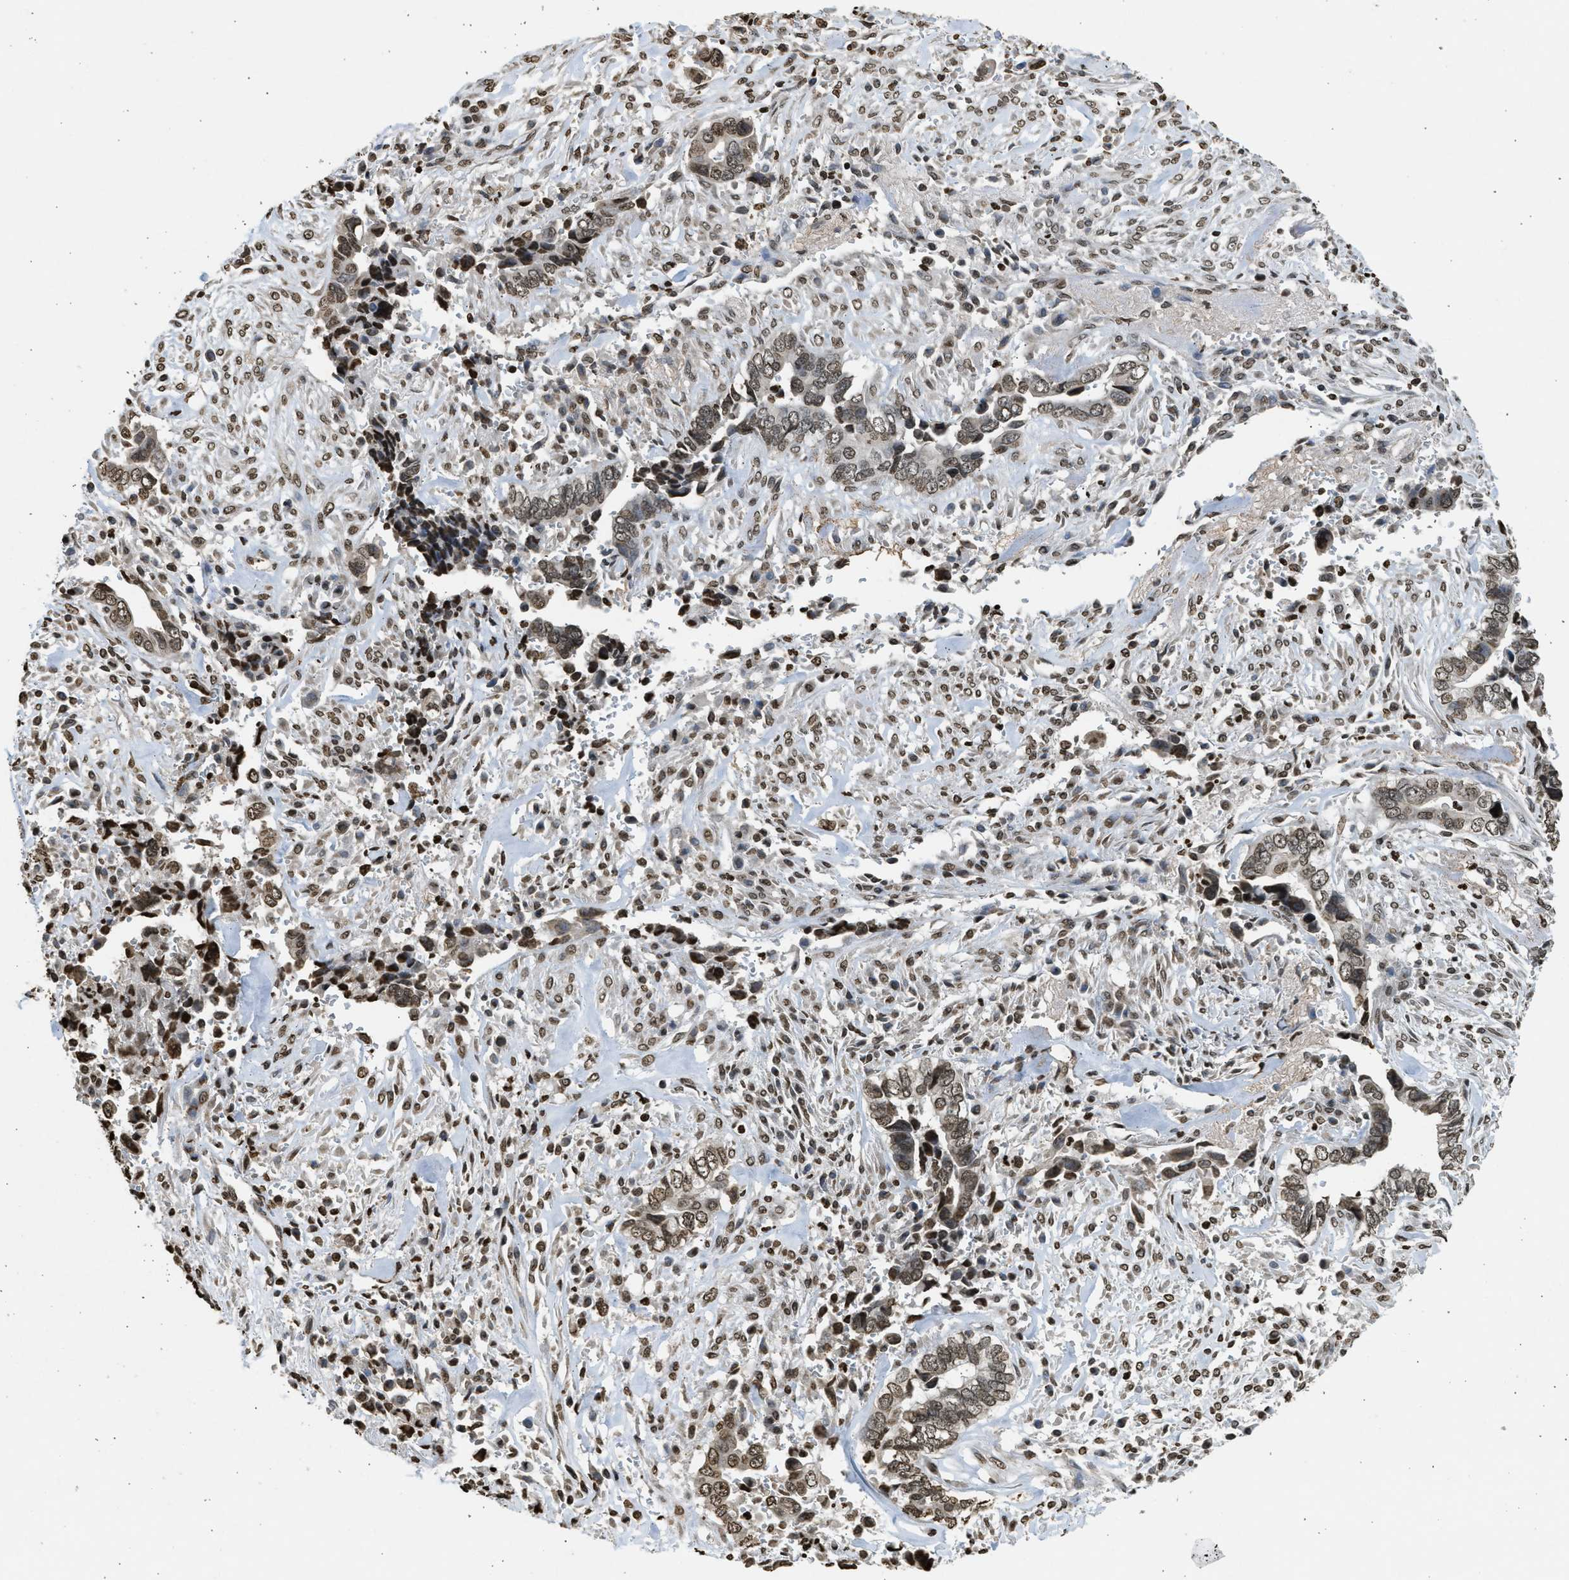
{"staining": {"intensity": "moderate", "quantity": ">75%", "location": "nuclear"}, "tissue": "liver cancer", "cell_type": "Tumor cells", "image_type": "cancer", "snomed": [{"axis": "morphology", "description": "Cholangiocarcinoma"}, {"axis": "topography", "description": "Liver"}], "caption": "Immunohistochemistry (IHC) (DAB) staining of human liver cancer reveals moderate nuclear protein positivity in about >75% of tumor cells.", "gene": "RRAGC", "patient": {"sex": "female", "age": 79}}